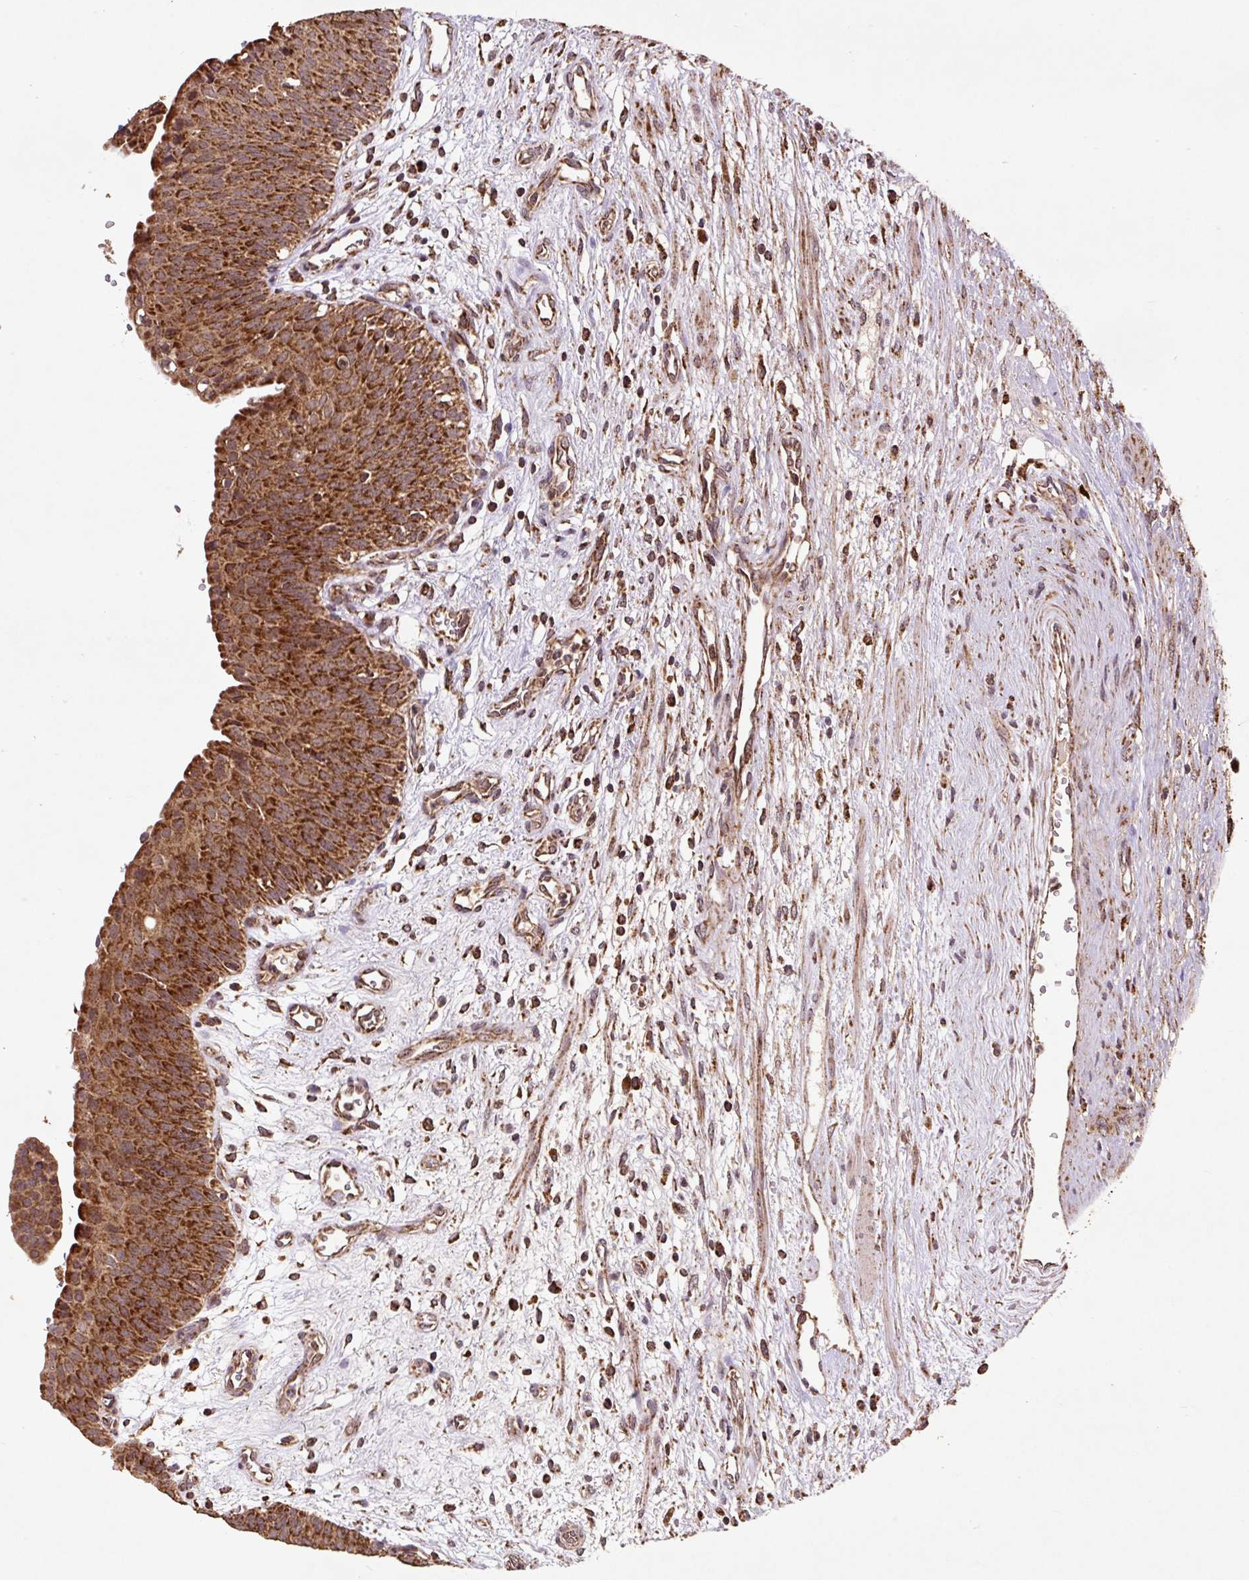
{"staining": {"intensity": "strong", "quantity": ">75%", "location": "cytoplasmic/membranous"}, "tissue": "urinary bladder", "cell_type": "Urothelial cells", "image_type": "normal", "snomed": [{"axis": "morphology", "description": "Normal tissue, NOS"}, {"axis": "topography", "description": "Urinary bladder"}], "caption": "Immunohistochemical staining of benign urinary bladder demonstrates >75% levels of strong cytoplasmic/membranous protein staining in approximately >75% of urothelial cells.", "gene": "ATP5F1A", "patient": {"sex": "male", "age": 55}}